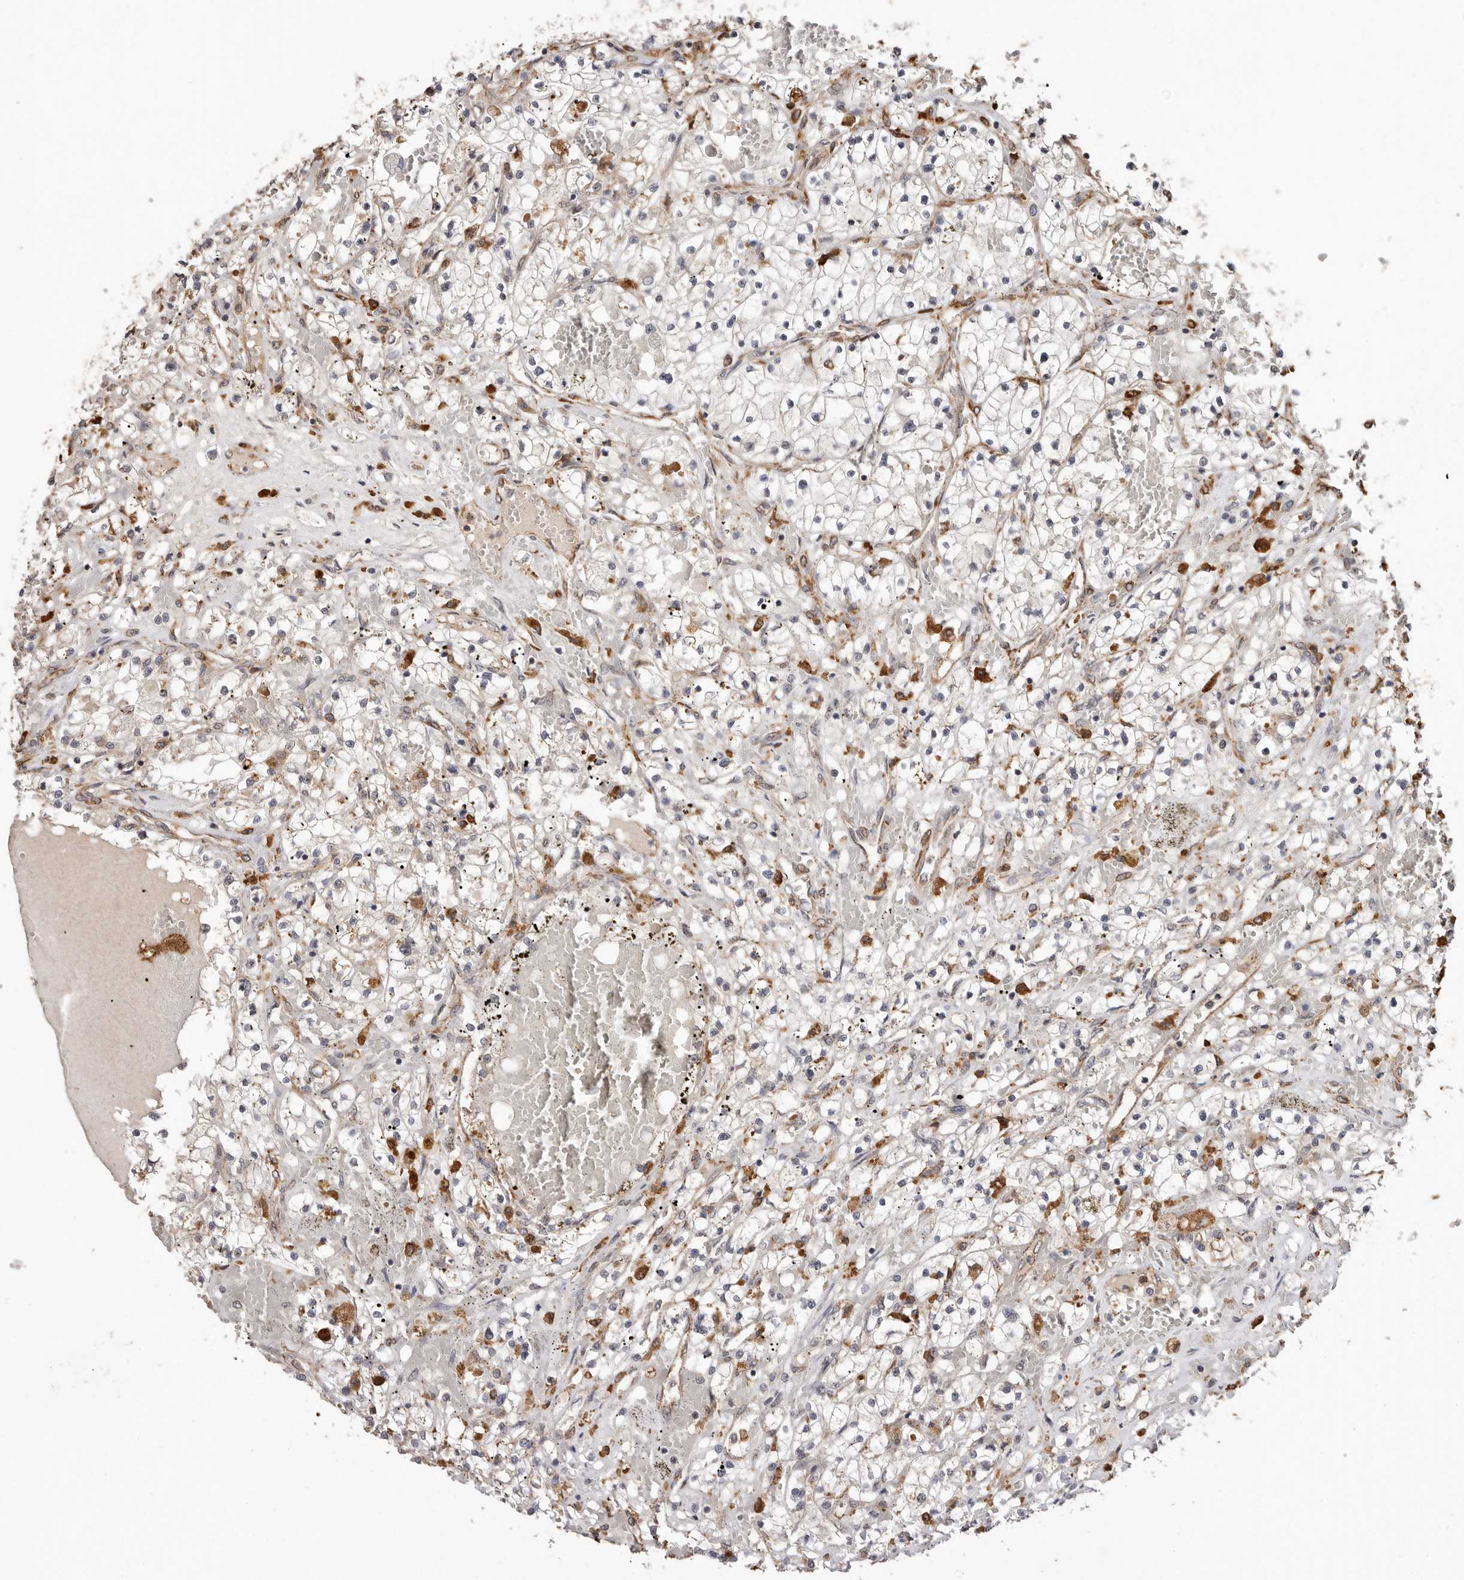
{"staining": {"intensity": "negative", "quantity": "none", "location": "none"}, "tissue": "renal cancer", "cell_type": "Tumor cells", "image_type": "cancer", "snomed": [{"axis": "morphology", "description": "Normal tissue, NOS"}, {"axis": "morphology", "description": "Adenocarcinoma, NOS"}, {"axis": "topography", "description": "Kidney"}], "caption": "Immunohistochemistry (IHC) histopathology image of renal cancer stained for a protein (brown), which reveals no expression in tumor cells.", "gene": "RSPO2", "patient": {"sex": "male", "age": 68}}